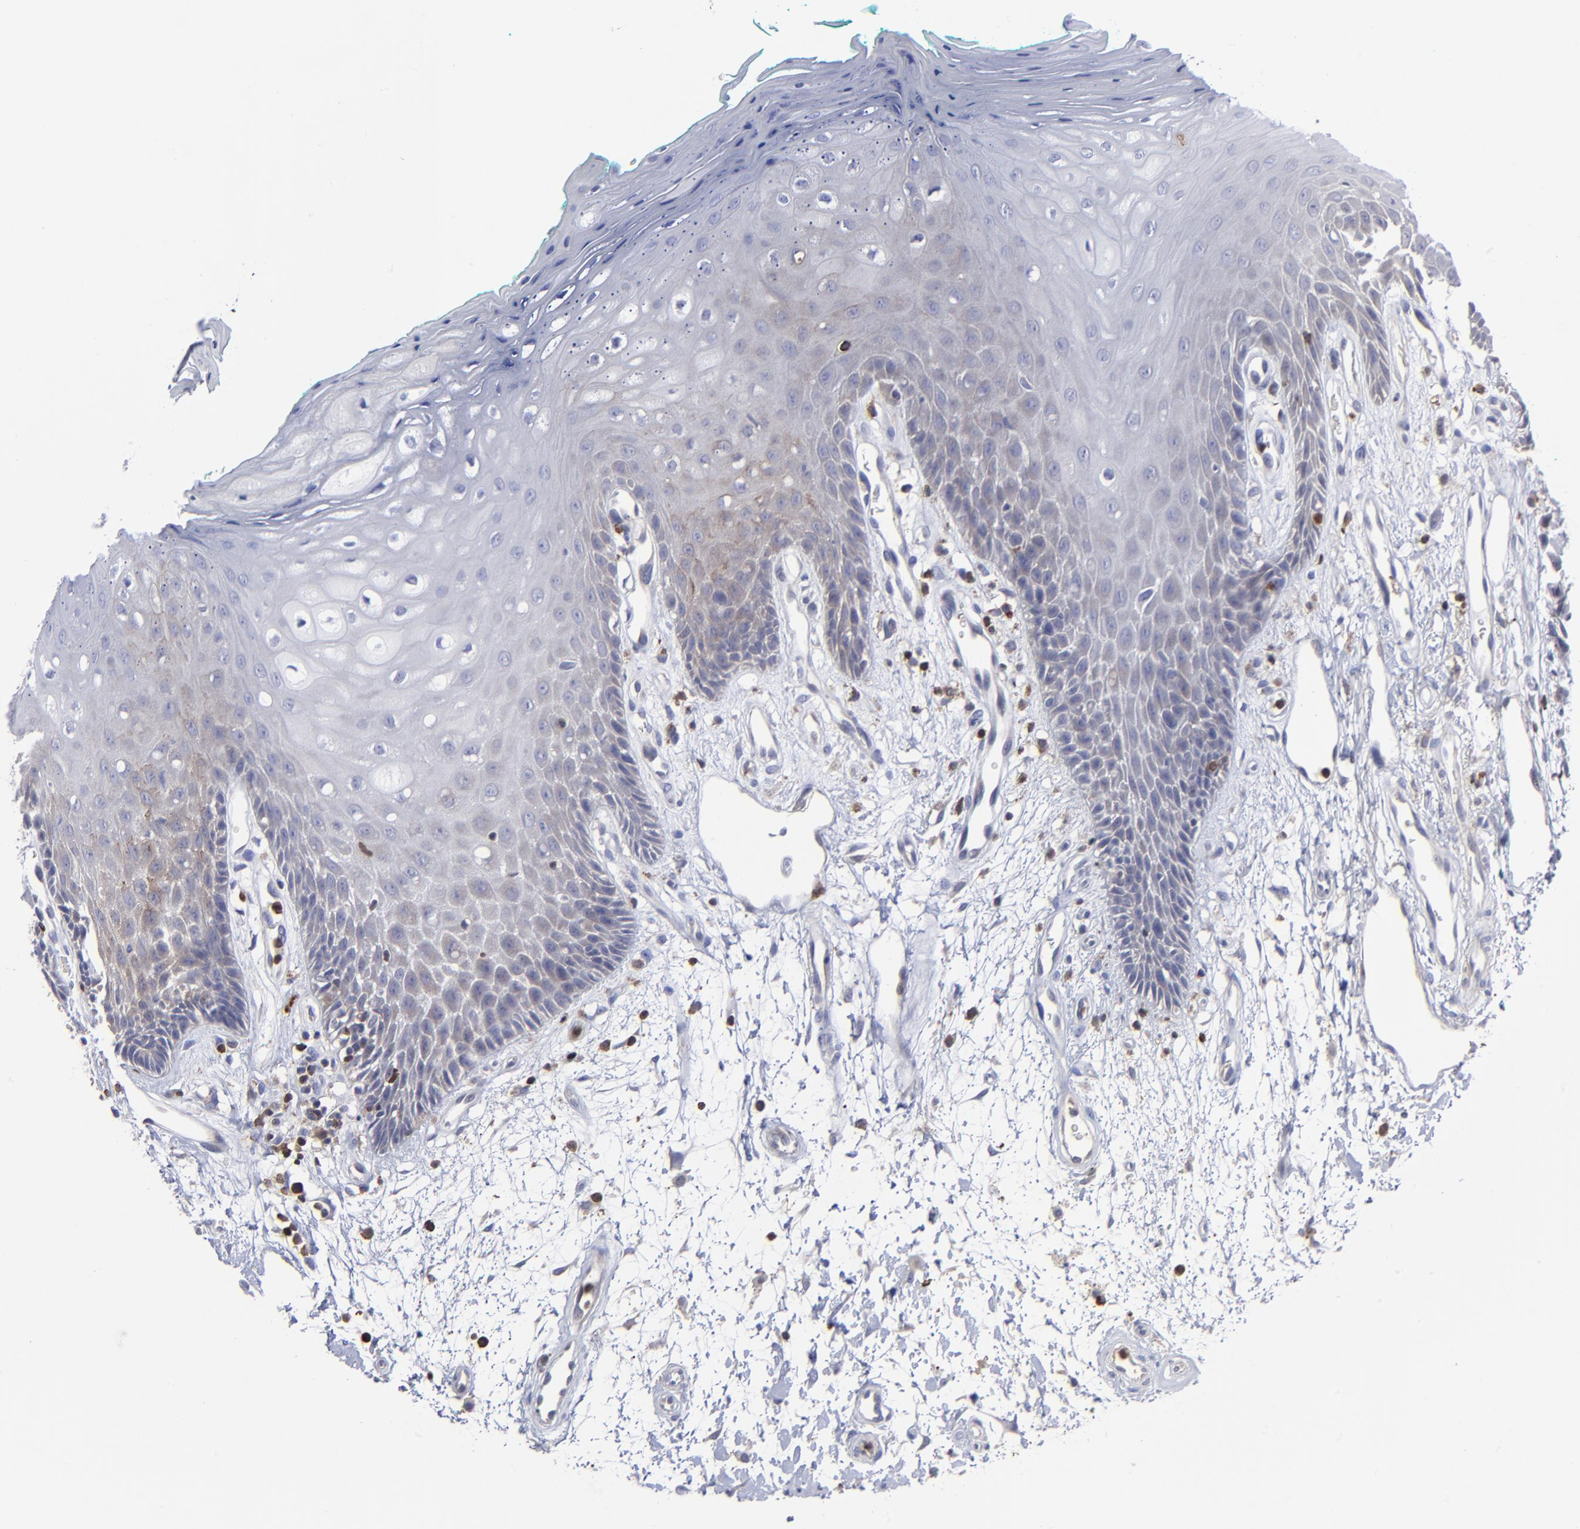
{"staining": {"intensity": "negative", "quantity": "none", "location": "none"}, "tissue": "oral mucosa", "cell_type": "Squamous epithelial cells", "image_type": "normal", "snomed": [{"axis": "morphology", "description": "Normal tissue, NOS"}, {"axis": "morphology", "description": "Squamous cell carcinoma, NOS"}, {"axis": "topography", "description": "Skeletal muscle"}, {"axis": "topography", "description": "Oral tissue"}, {"axis": "topography", "description": "Head-Neck"}], "caption": "This is an immunohistochemistry (IHC) image of benign human oral mucosa. There is no expression in squamous epithelial cells.", "gene": "TBXT", "patient": {"sex": "female", "age": 84}}